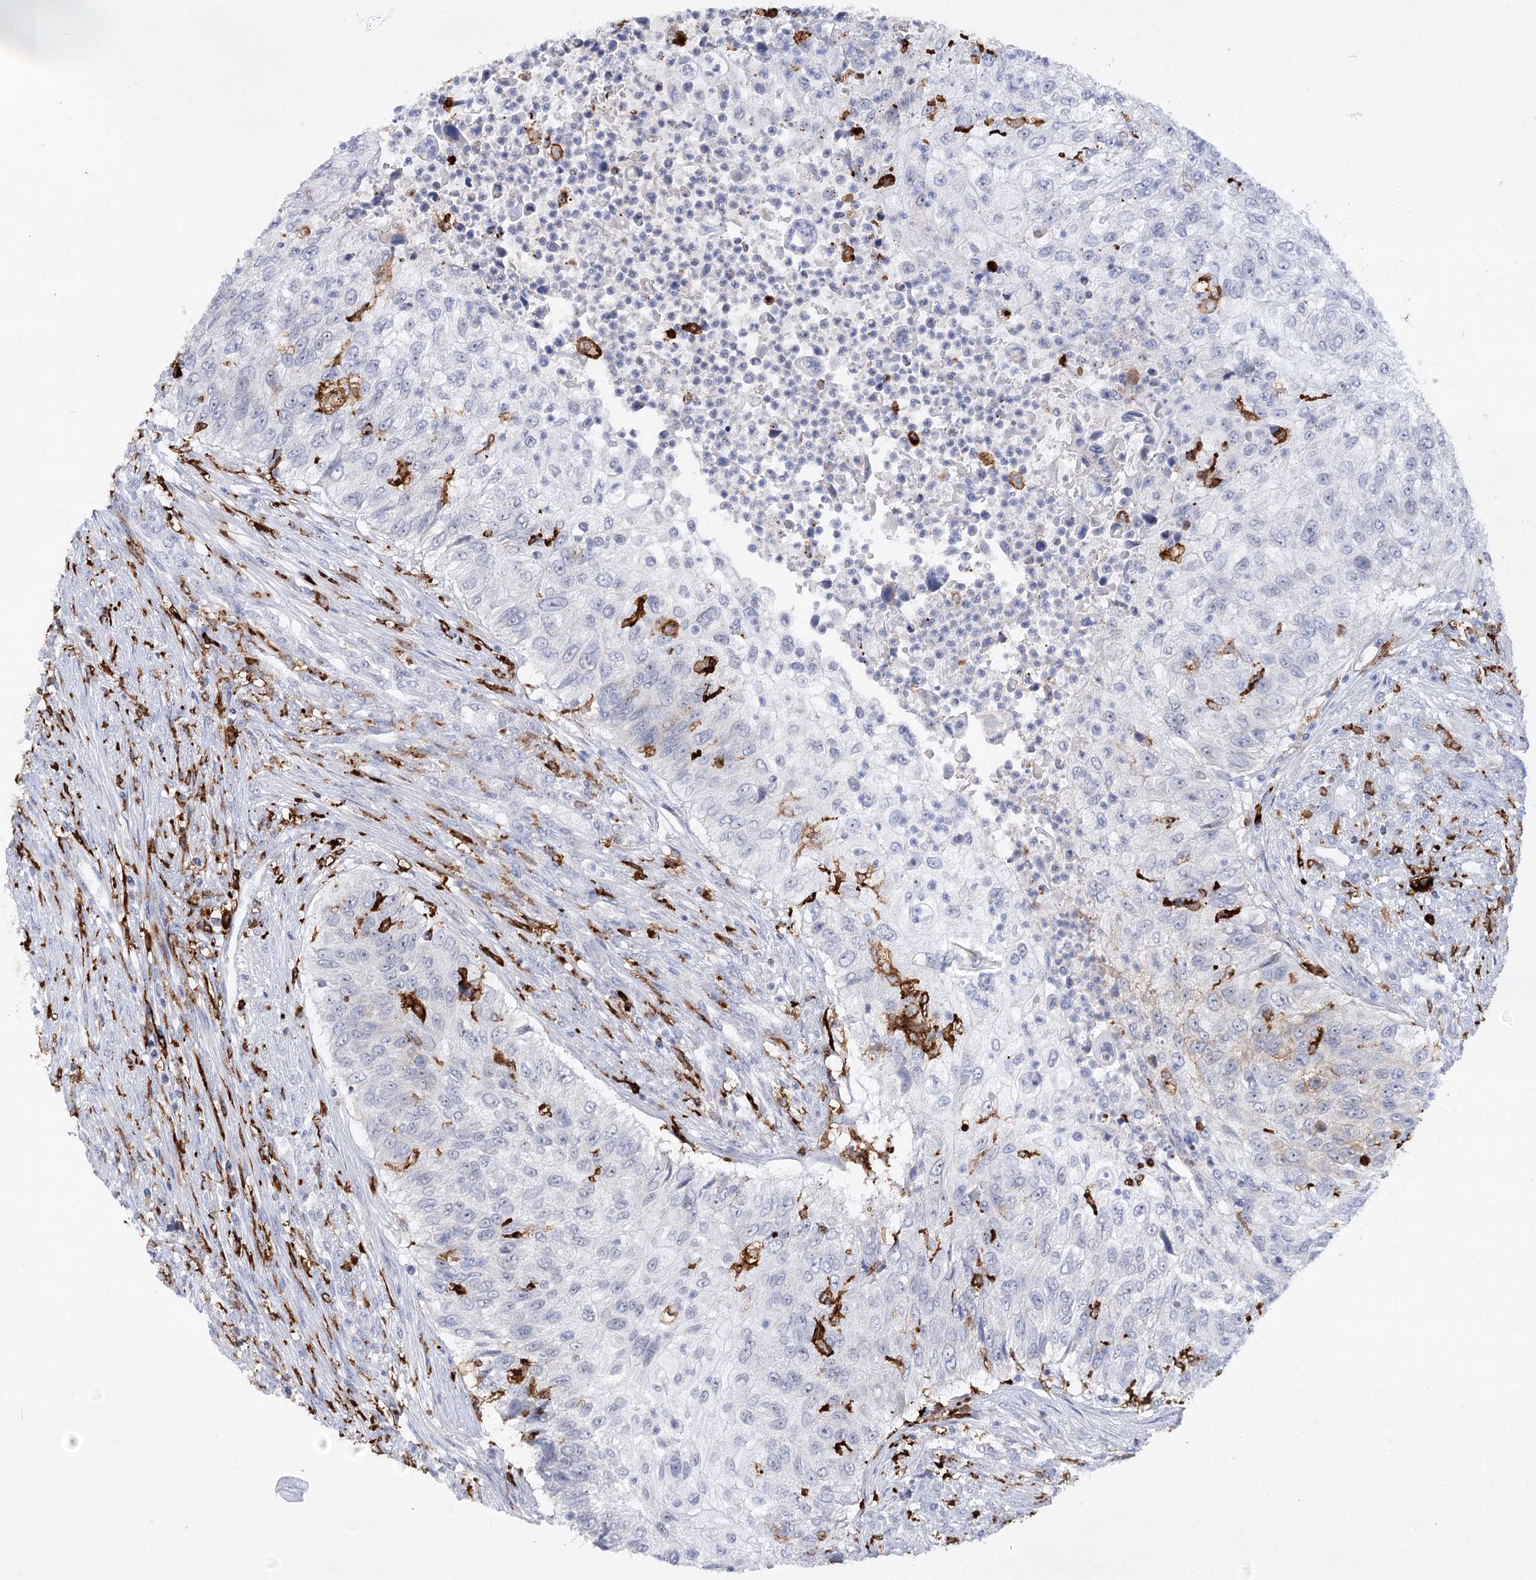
{"staining": {"intensity": "negative", "quantity": "none", "location": "none"}, "tissue": "urothelial cancer", "cell_type": "Tumor cells", "image_type": "cancer", "snomed": [{"axis": "morphology", "description": "Urothelial carcinoma, High grade"}, {"axis": "topography", "description": "Urinary bladder"}], "caption": "Urothelial carcinoma (high-grade) was stained to show a protein in brown. There is no significant staining in tumor cells.", "gene": "PIWIL4", "patient": {"sex": "female", "age": 60}}